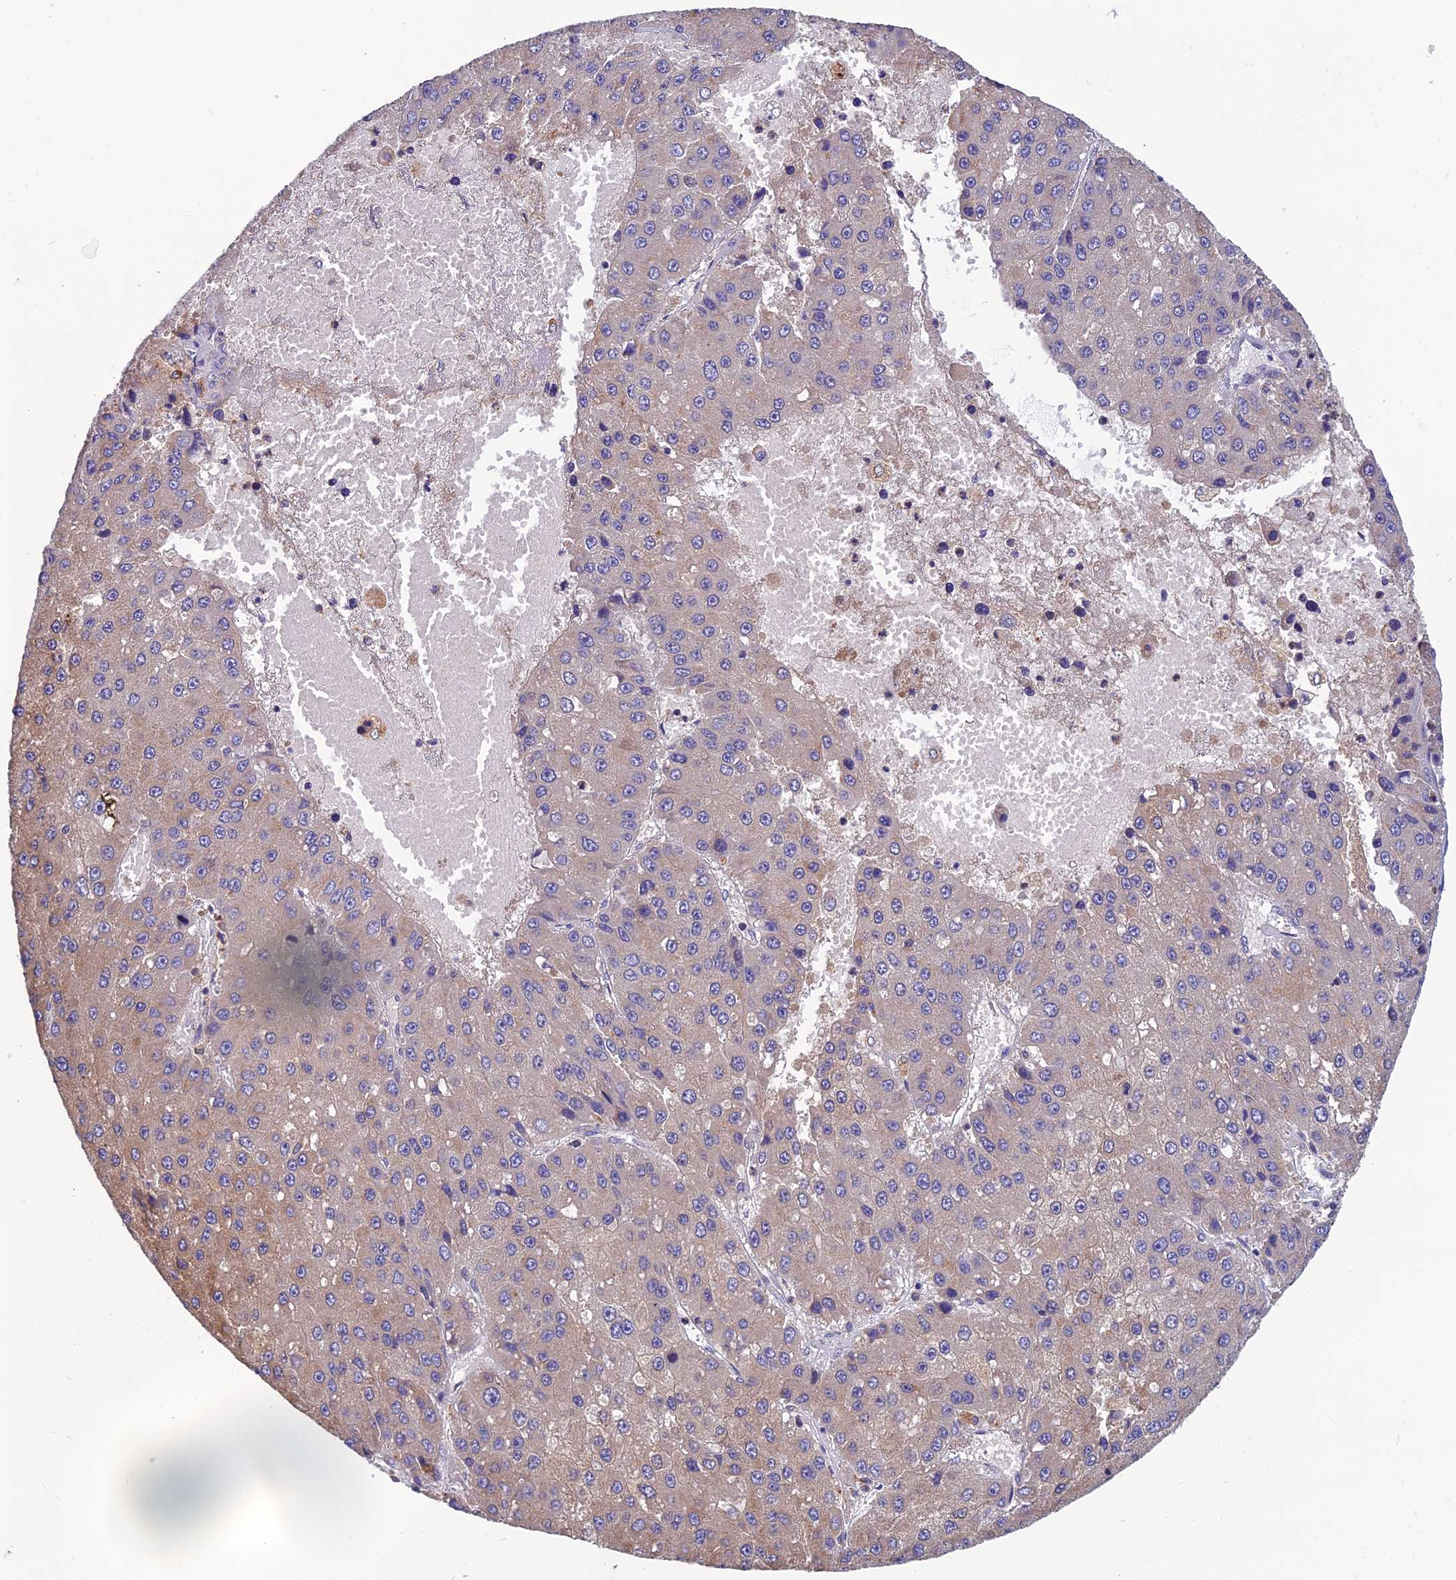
{"staining": {"intensity": "weak", "quantity": "25%-75%", "location": "cytoplasmic/membranous"}, "tissue": "liver cancer", "cell_type": "Tumor cells", "image_type": "cancer", "snomed": [{"axis": "morphology", "description": "Carcinoma, Hepatocellular, NOS"}, {"axis": "topography", "description": "Liver"}], "caption": "Protein staining by IHC shows weak cytoplasmic/membranous expression in approximately 25%-75% of tumor cells in liver hepatocellular carcinoma.", "gene": "UMAD1", "patient": {"sex": "female", "age": 73}}